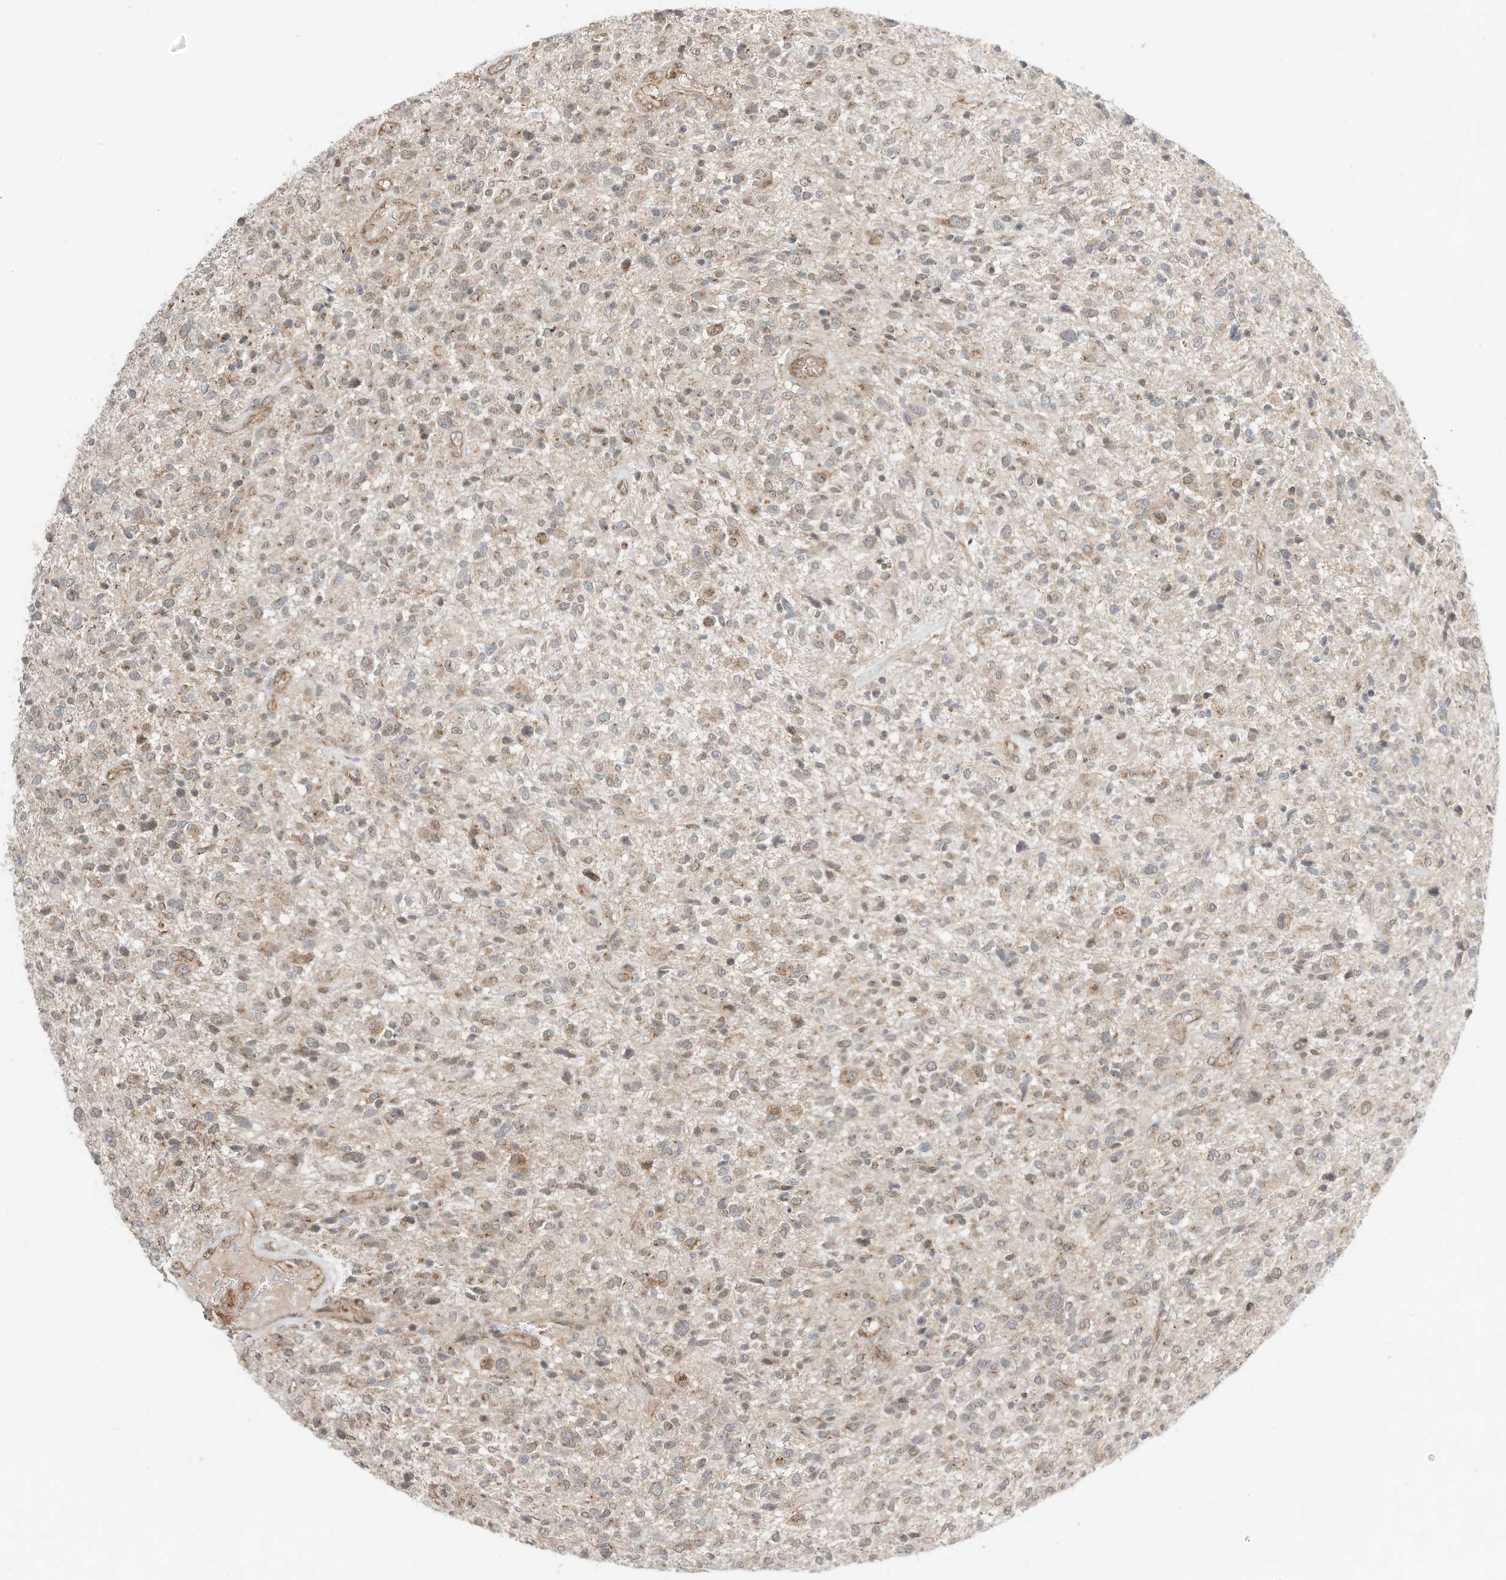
{"staining": {"intensity": "weak", "quantity": "25%-75%", "location": "cytoplasmic/membranous"}, "tissue": "glioma", "cell_type": "Tumor cells", "image_type": "cancer", "snomed": [{"axis": "morphology", "description": "Glioma, malignant, High grade"}, {"axis": "topography", "description": "Brain"}], "caption": "Weak cytoplasmic/membranous protein expression is seen in about 25%-75% of tumor cells in glioma.", "gene": "CUX1", "patient": {"sex": "male", "age": 47}}